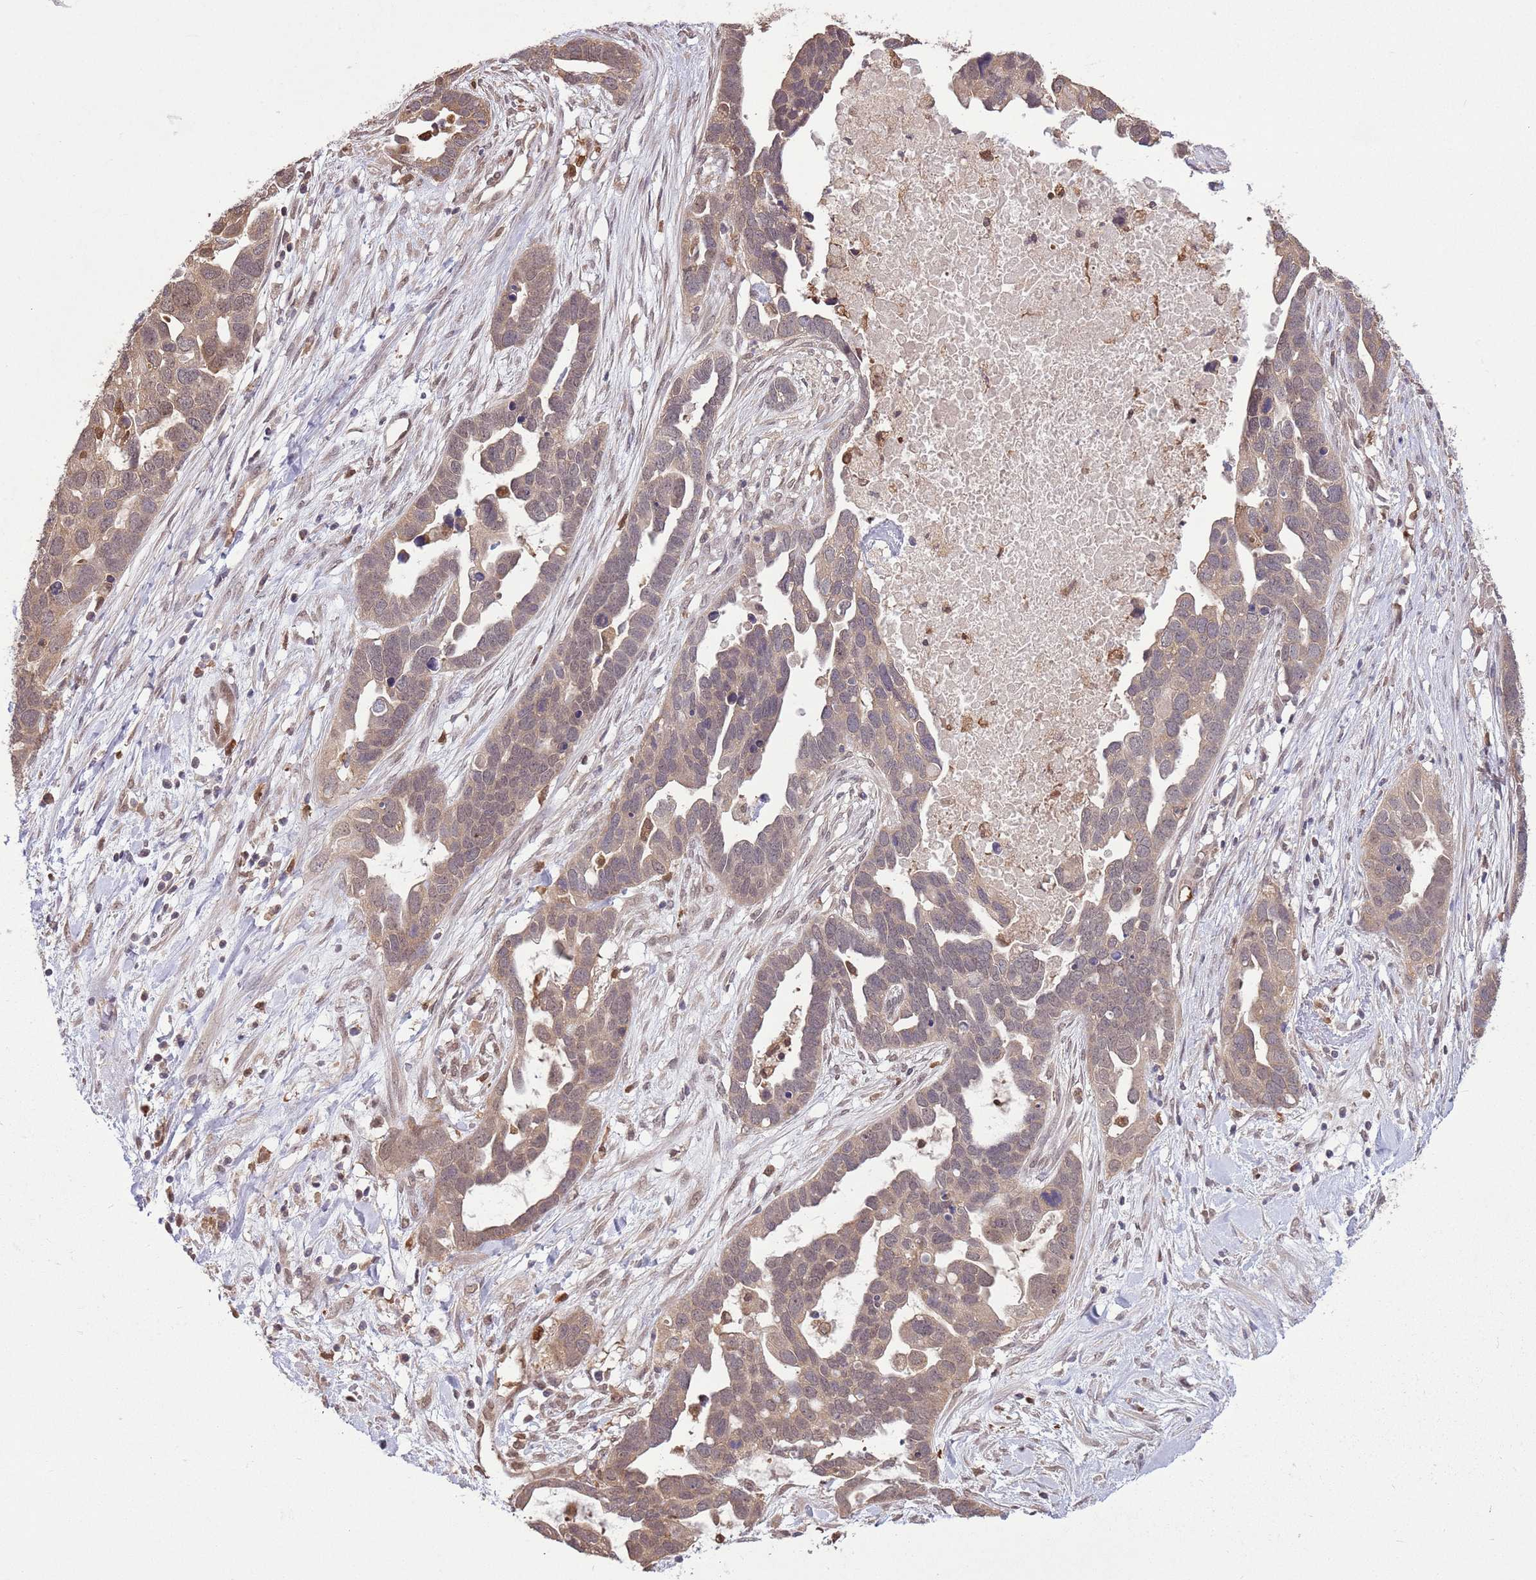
{"staining": {"intensity": "moderate", "quantity": ">75%", "location": "cytoplasmic/membranous,nuclear"}, "tissue": "ovarian cancer", "cell_type": "Tumor cells", "image_type": "cancer", "snomed": [{"axis": "morphology", "description": "Cystadenocarcinoma, serous, NOS"}, {"axis": "topography", "description": "Ovary"}], "caption": "Immunohistochemical staining of ovarian serous cystadenocarcinoma reveals moderate cytoplasmic/membranous and nuclear protein staining in about >75% of tumor cells.", "gene": "AMIGO1", "patient": {"sex": "female", "age": 54}}